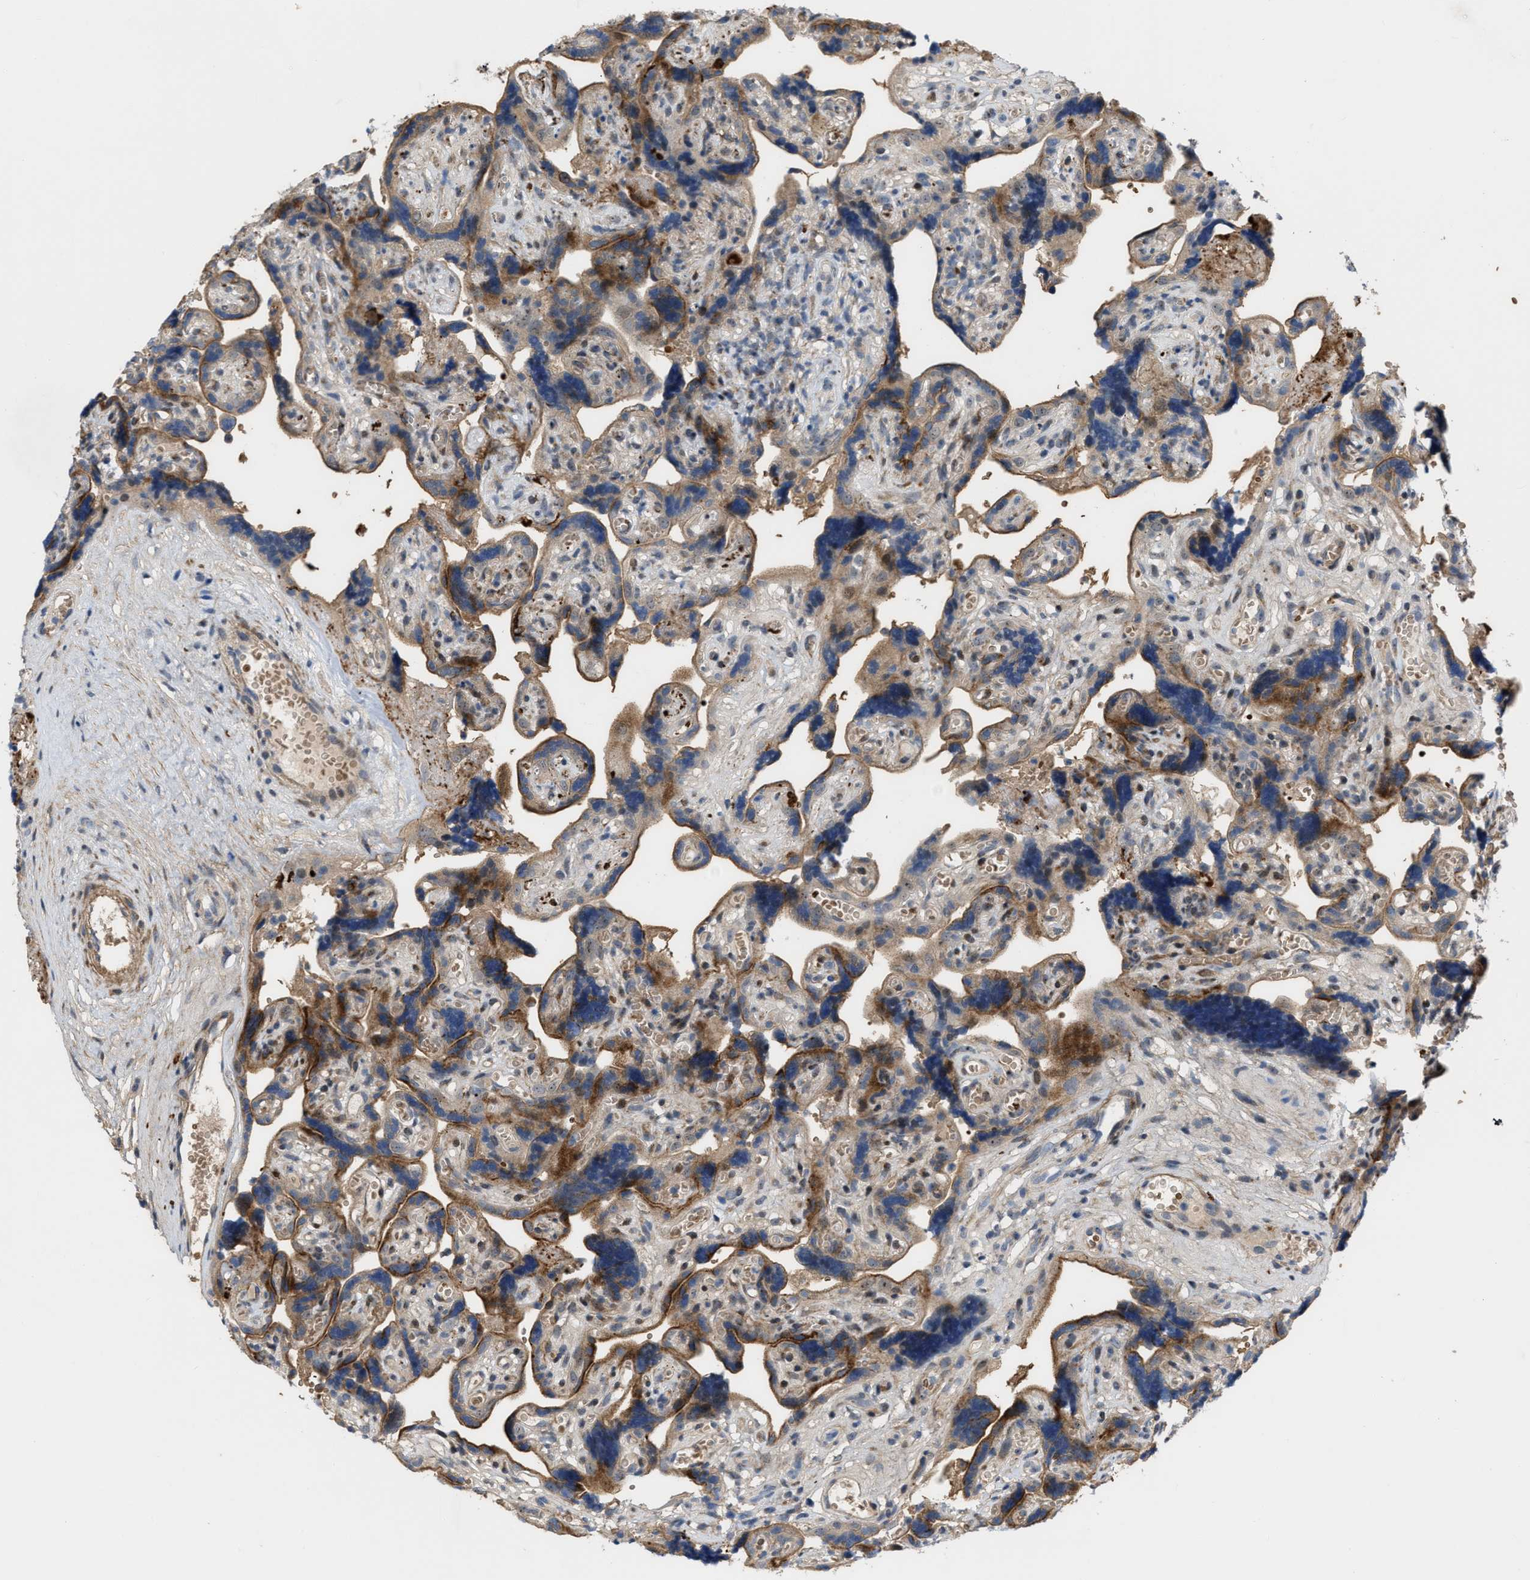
{"staining": {"intensity": "moderate", "quantity": "25%-75%", "location": "cytoplasmic/membranous"}, "tissue": "placenta", "cell_type": "Decidual cells", "image_type": "normal", "snomed": [{"axis": "morphology", "description": "Normal tissue, NOS"}, {"axis": "topography", "description": "Placenta"}], "caption": "A brown stain labels moderate cytoplasmic/membranous expression of a protein in decidual cells of benign human placenta.", "gene": "POLR1F", "patient": {"sex": "female", "age": 30}}